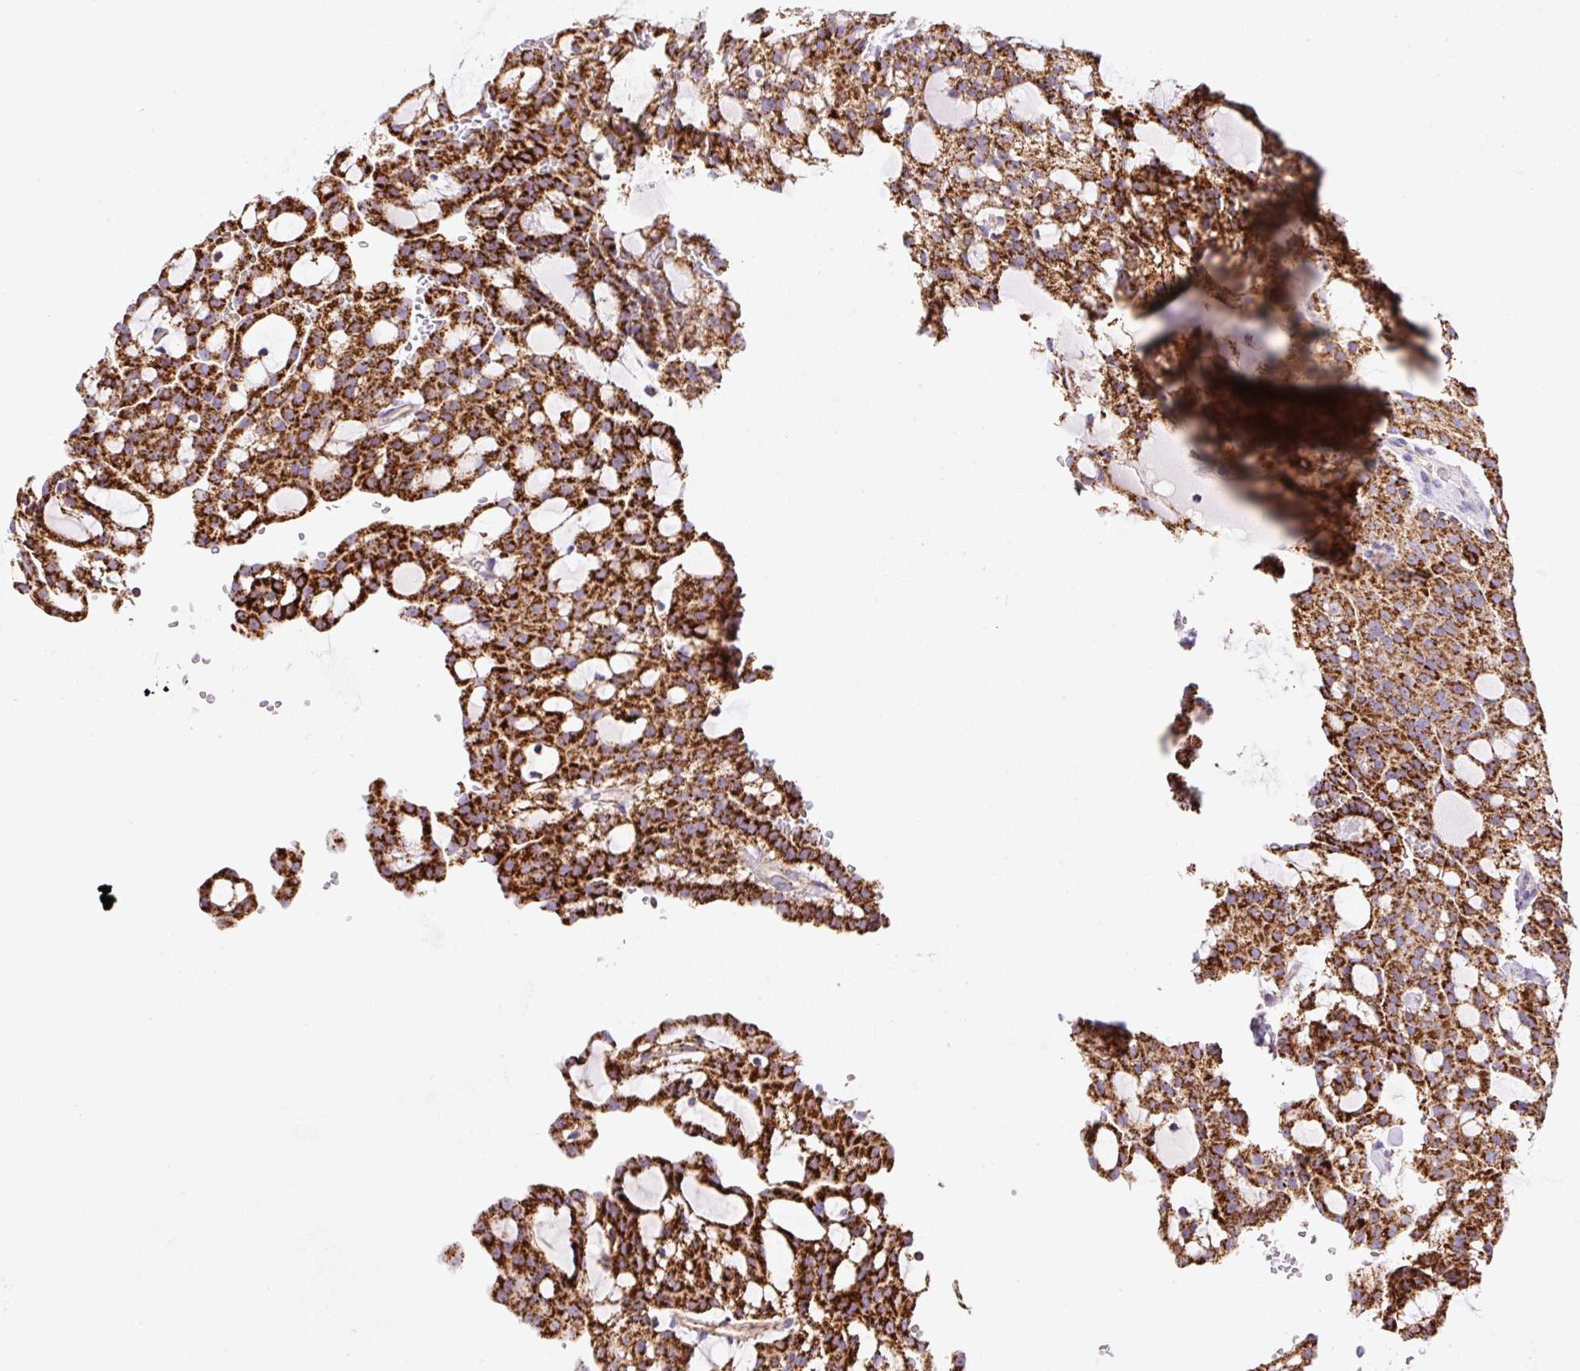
{"staining": {"intensity": "strong", "quantity": ">75%", "location": "cytoplasmic/membranous"}, "tissue": "renal cancer", "cell_type": "Tumor cells", "image_type": "cancer", "snomed": [{"axis": "morphology", "description": "Adenocarcinoma, NOS"}, {"axis": "topography", "description": "Kidney"}], "caption": "Brown immunohistochemical staining in human renal adenocarcinoma exhibits strong cytoplasmic/membranous expression in about >75% of tumor cells.", "gene": "NF1", "patient": {"sex": "male", "age": 63}}